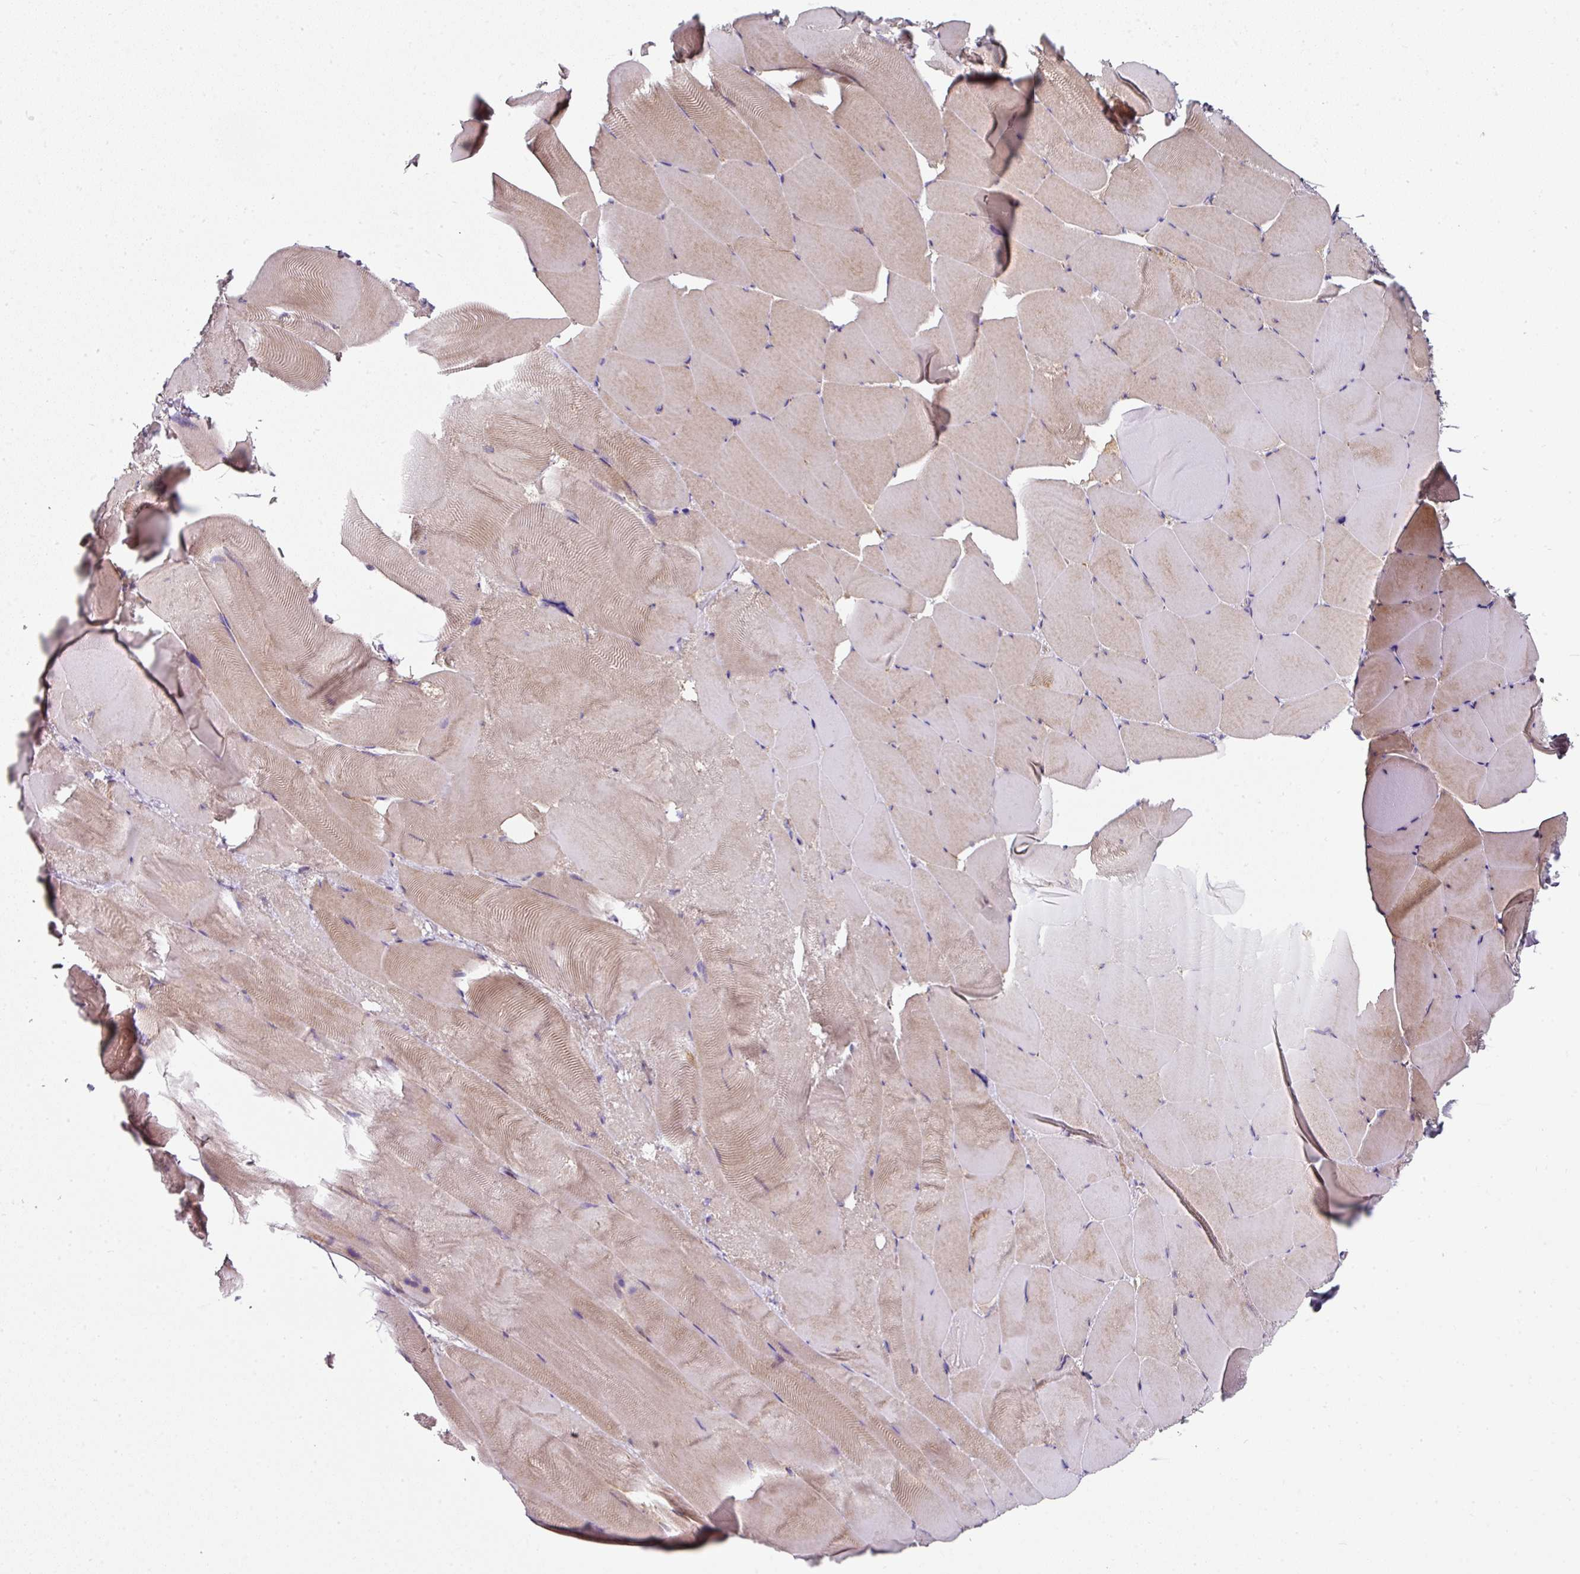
{"staining": {"intensity": "weak", "quantity": "25%-75%", "location": "cytoplasmic/membranous"}, "tissue": "skeletal muscle", "cell_type": "Myocytes", "image_type": "normal", "snomed": [{"axis": "morphology", "description": "Normal tissue, NOS"}, {"axis": "topography", "description": "Skeletal muscle"}], "caption": "The image demonstrates staining of unremarkable skeletal muscle, revealing weak cytoplasmic/membranous protein expression (brown color) within myocytes.", "gene": "C4orf48", "patient": {"sex": "female", "age": 64}}